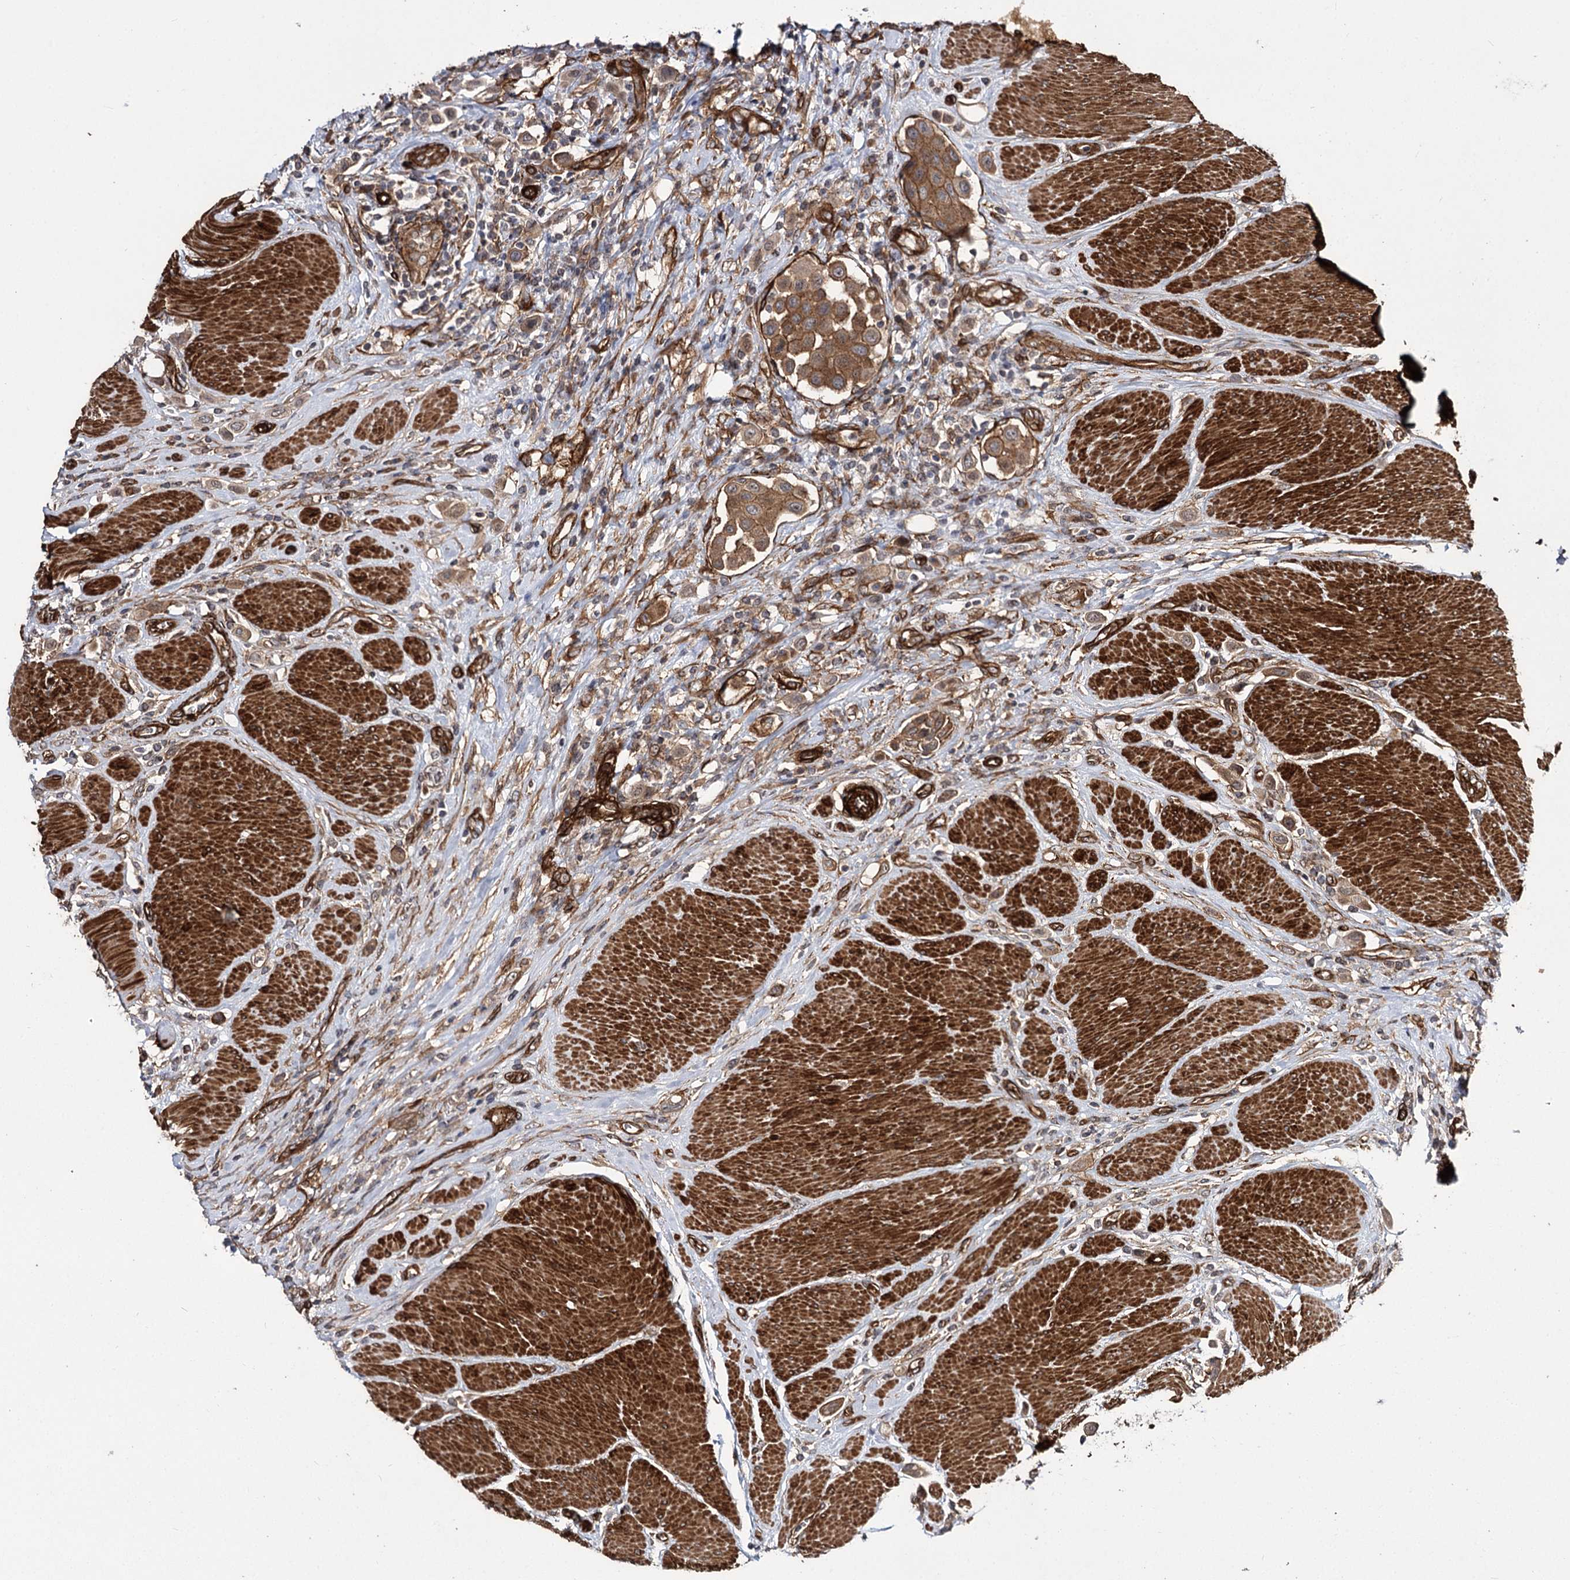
{"staining": {"intensity": "moderate", "quantity": ">75%", "location": "cytoplasmic/membranous"}, "tissue": "urothelial cancer", "cell_type": "Tumor cells", "image_type": "cancer", "snomed": [{"axis": "morphology", "description": "Urothelial carcinoma, High grade"}, {"axis": "topography", "description": "Urinary bladder"}], "caption": "Tumor cells reveal moderate cytoplasmic/membranous positivity in approximately >75% of cells in urothelial carcinoma (high-grade).", "gene": "MYO1C", "patient": {"sex": "male", "age": 50}}